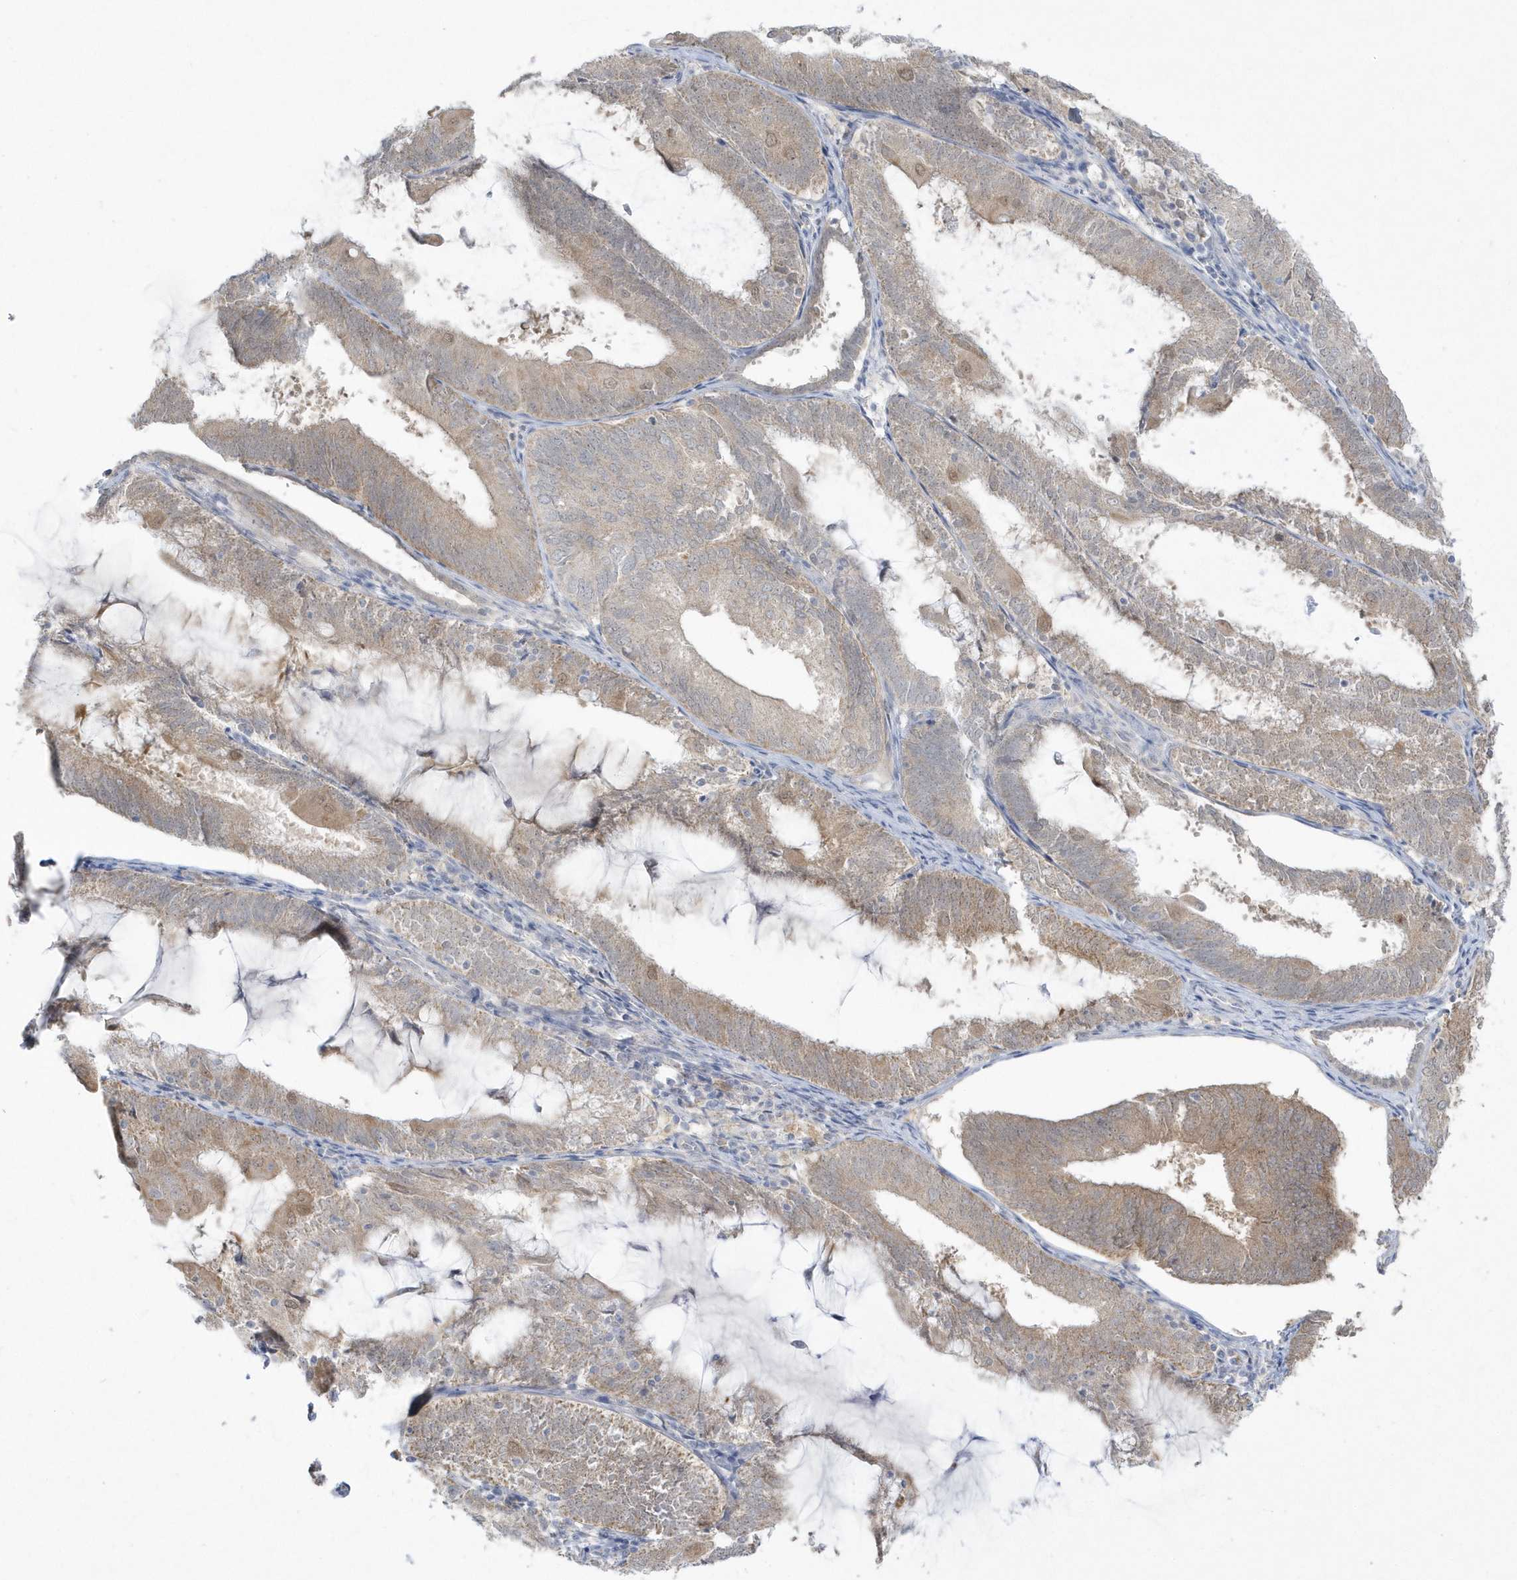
{"staining": {"intensity": "weak", "quantity": "25%-75%", "location": "cytoplasmic/membranous"}, "tissue": "endometrial cancer", "cell_type": "Tumor cells", "image_type": "cancer", "snomed": [{"axis": "morphology", "description": "Adenocarcinoma, NOS"}, {"axis": "topography", "description": "Endometrium"}], "caption": "DAB immunohistochemical staining of adenocarcinoma (endometrial) displays weak cytoplasmic/membranous protein expression in approximately 25%-75% of tumor cells. (Brightfield microscopy of DAB IHC at high magnification).", "gene": "PCBD1", "patient": {"sex": "female", "age": 81}}